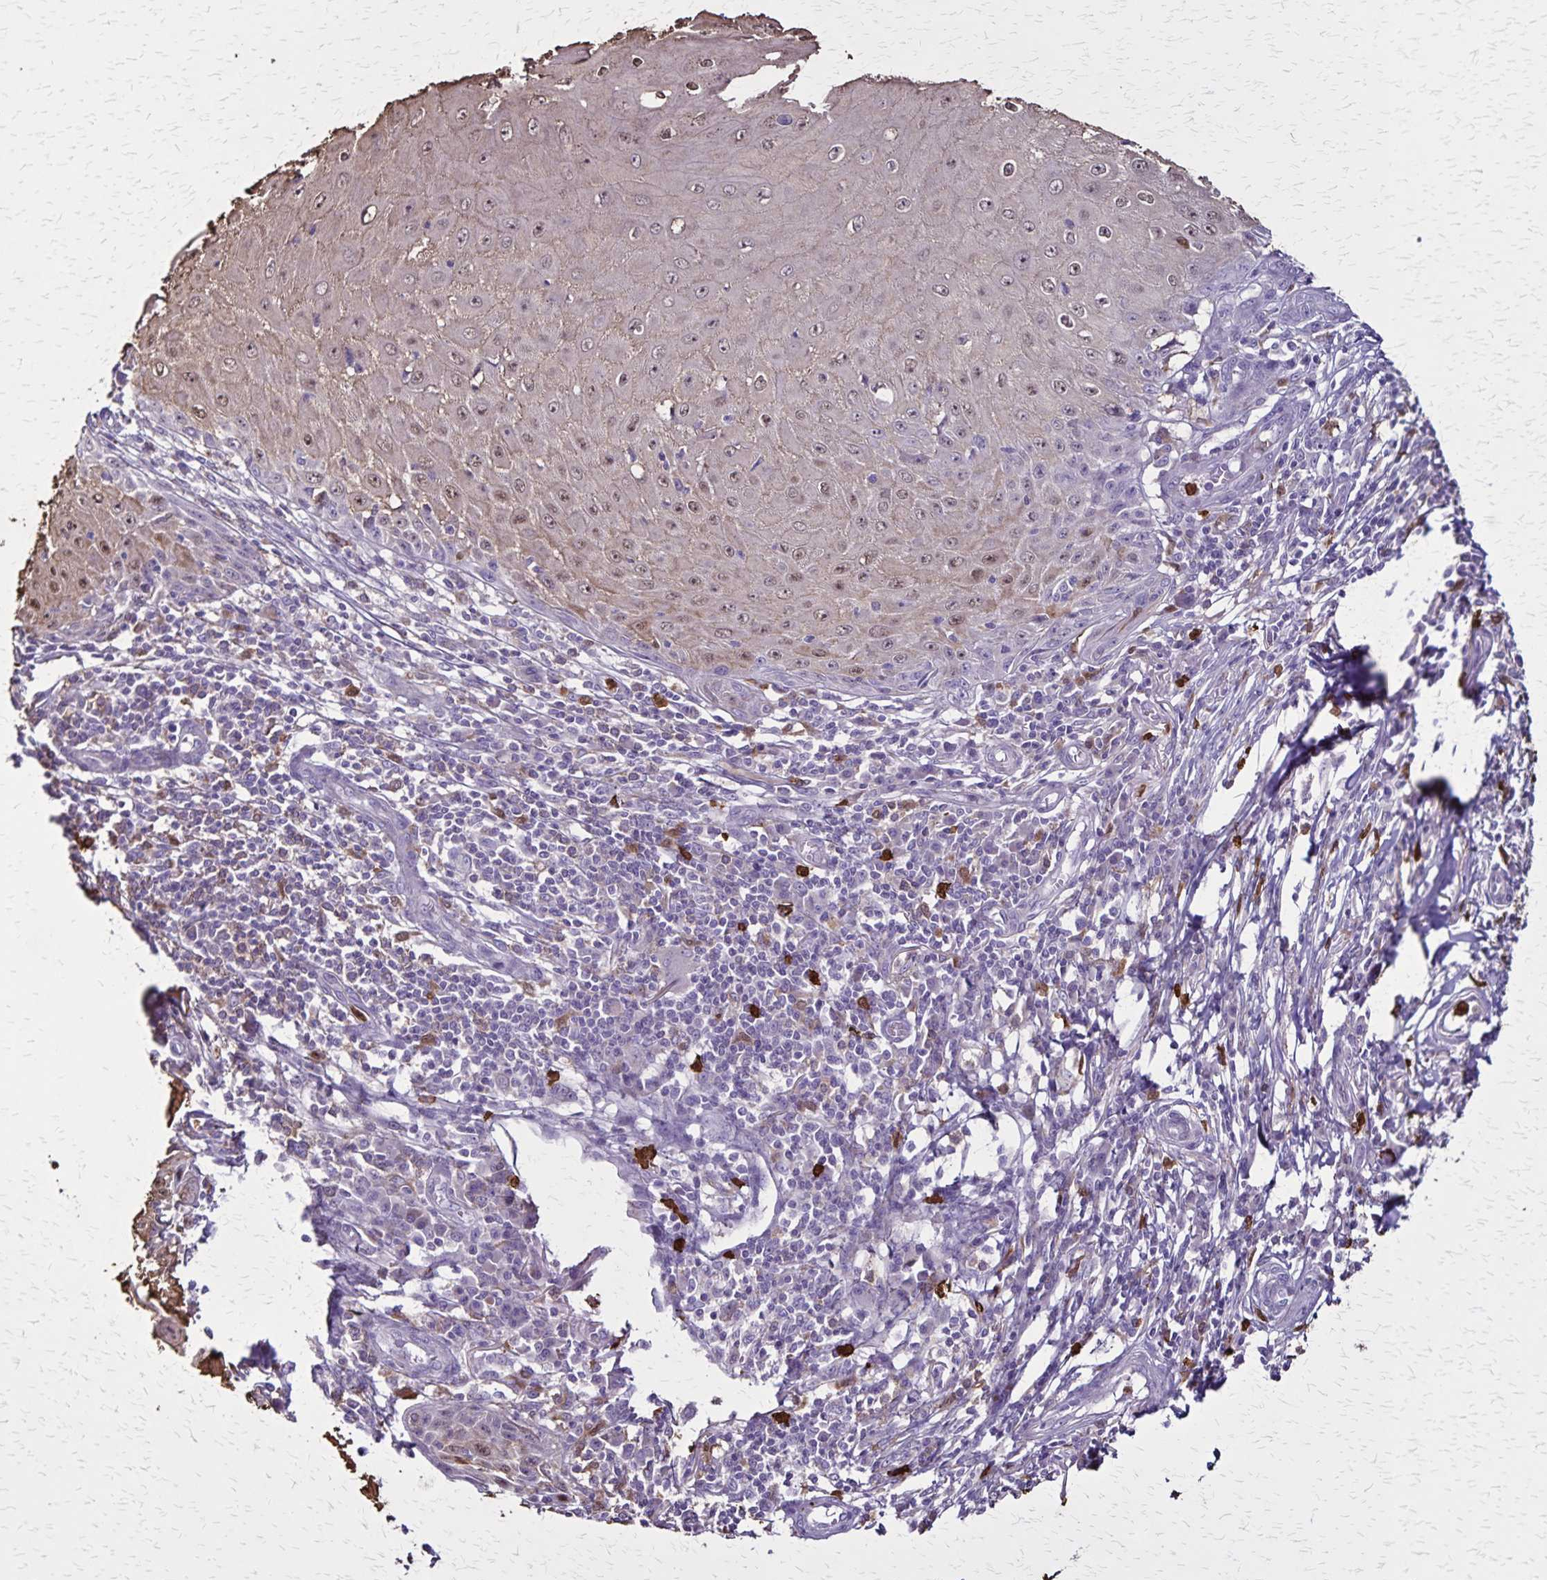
{"staining": {"intensity": "weak", "quantity": "25%-75%", "location": "cytoplasmic/membranous,nuclear"}, "tissue": "skin cancer", "cell_type": "Tumor cells", "image_type": "cancer", "snomed": [{"axis": "morphology", "description": "Squamous cell carcinoma, NOS"}, {"axis": "topography", "description": "Skin"}], "caption": "An immunohistochemistry (IHC) micrograph of tumor tissue is shown. Protein staining in brown shows weak cytoplasmic/membranous and nuclear positivity in skin cancer (squamous cell carcinoma) within tumor cells. (Stains: DAB (3,3'-diaminobenzidine) in brown, nuclei in blue, Microscopy: brightfield microscopy at high magnification).", "gene": "ULBP3", "patient": {"sex": "female", "age": 73}}